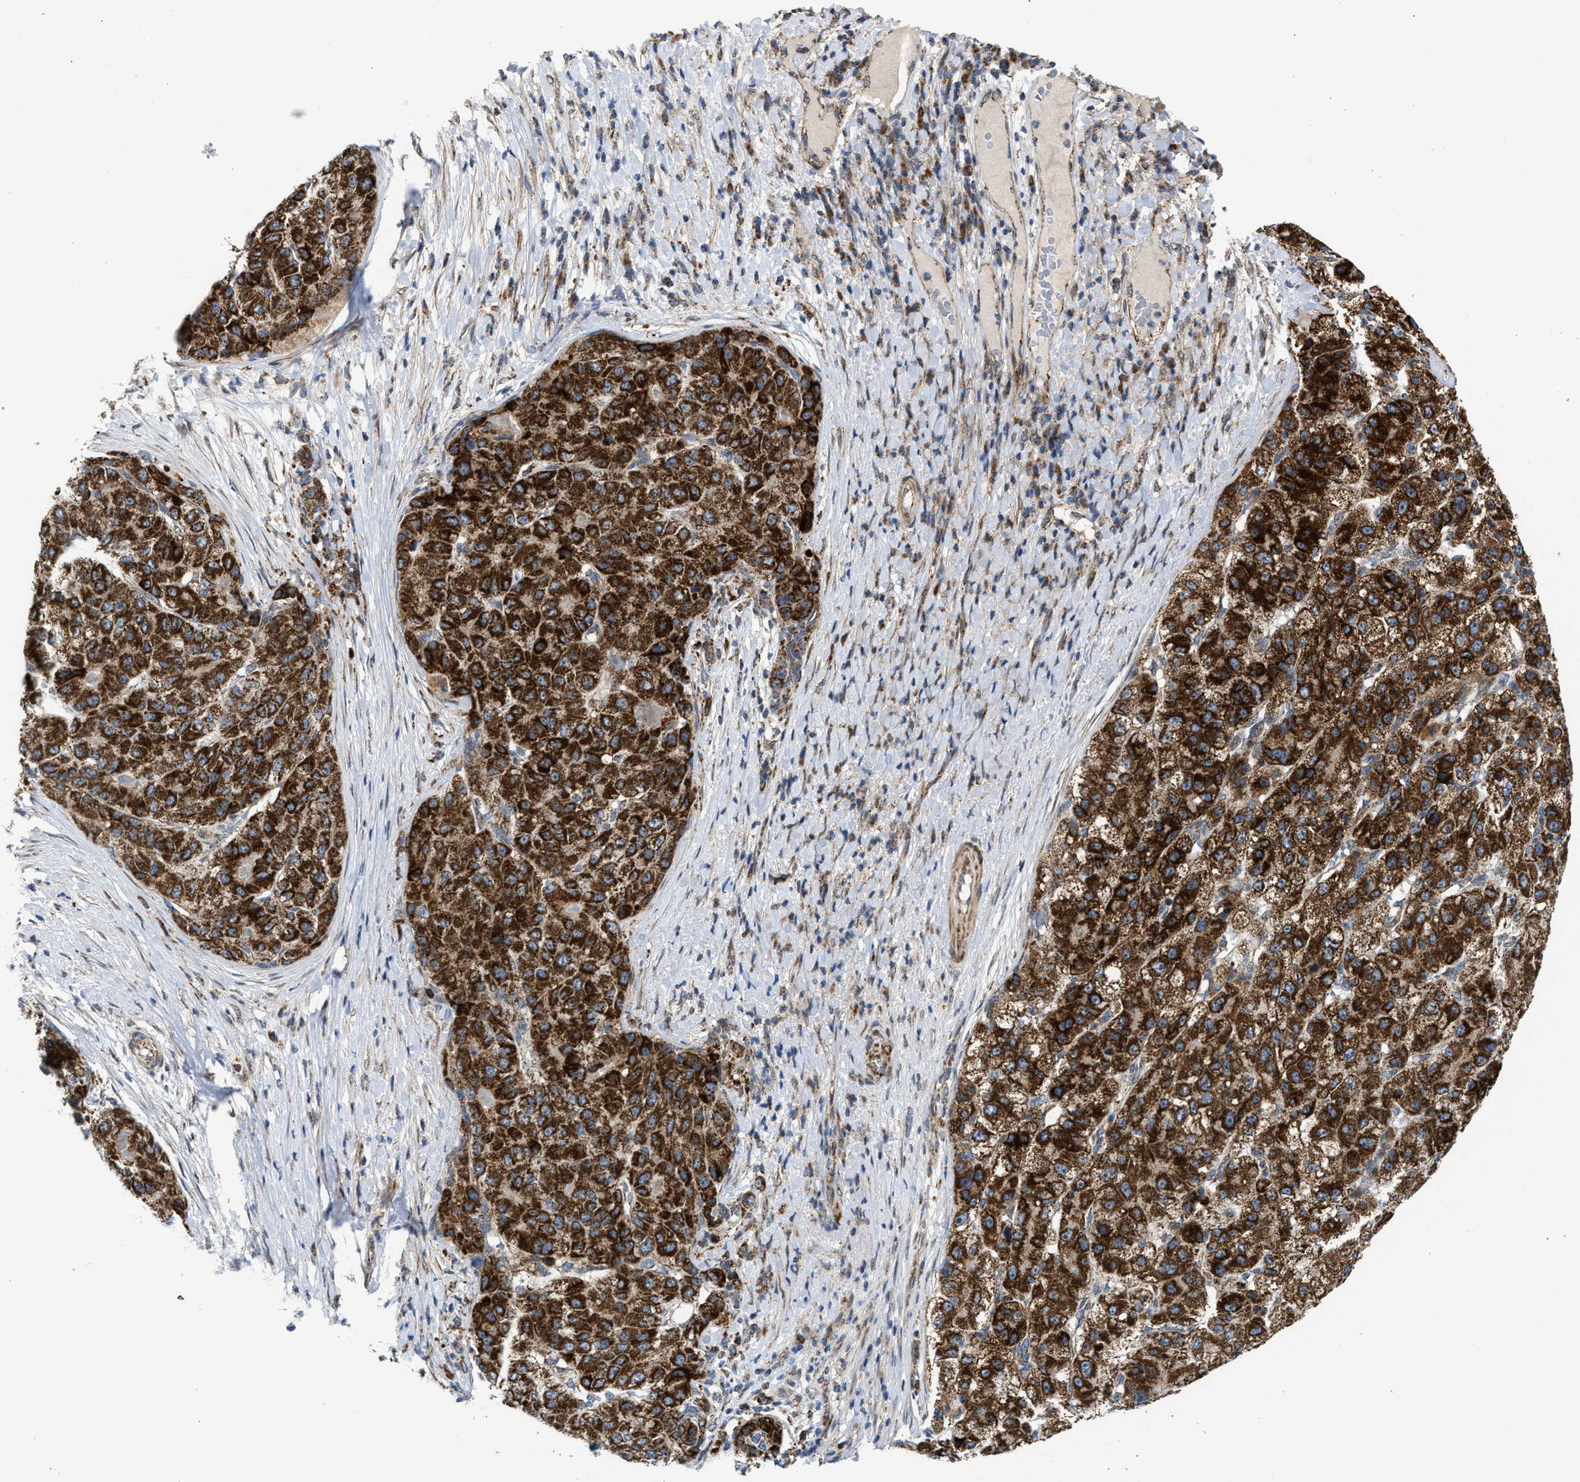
{"staining": {"intensity": "strong", "quantity": ">75%", "location": "cytoplasmic/membranous"}, "tissue": "liver cancer", "cell_type": "Tumor cells", "image_type": "cancer", "snomed": [{"axis": "morphology", "description": "Carcinoma, Hepatocellular, NOS"}, {"axis": "topography", "description": "Liver"}], "caption": "Protein staining of liver cancer tissue displays strong cytoplasmic/membranous positivity in approximately >75% of tumor cells. (brown staining indicates protein expression, while blue staining denotes nuclei).", "gene": "TACO1", "patient": {"sex": "male", "age": 80}}